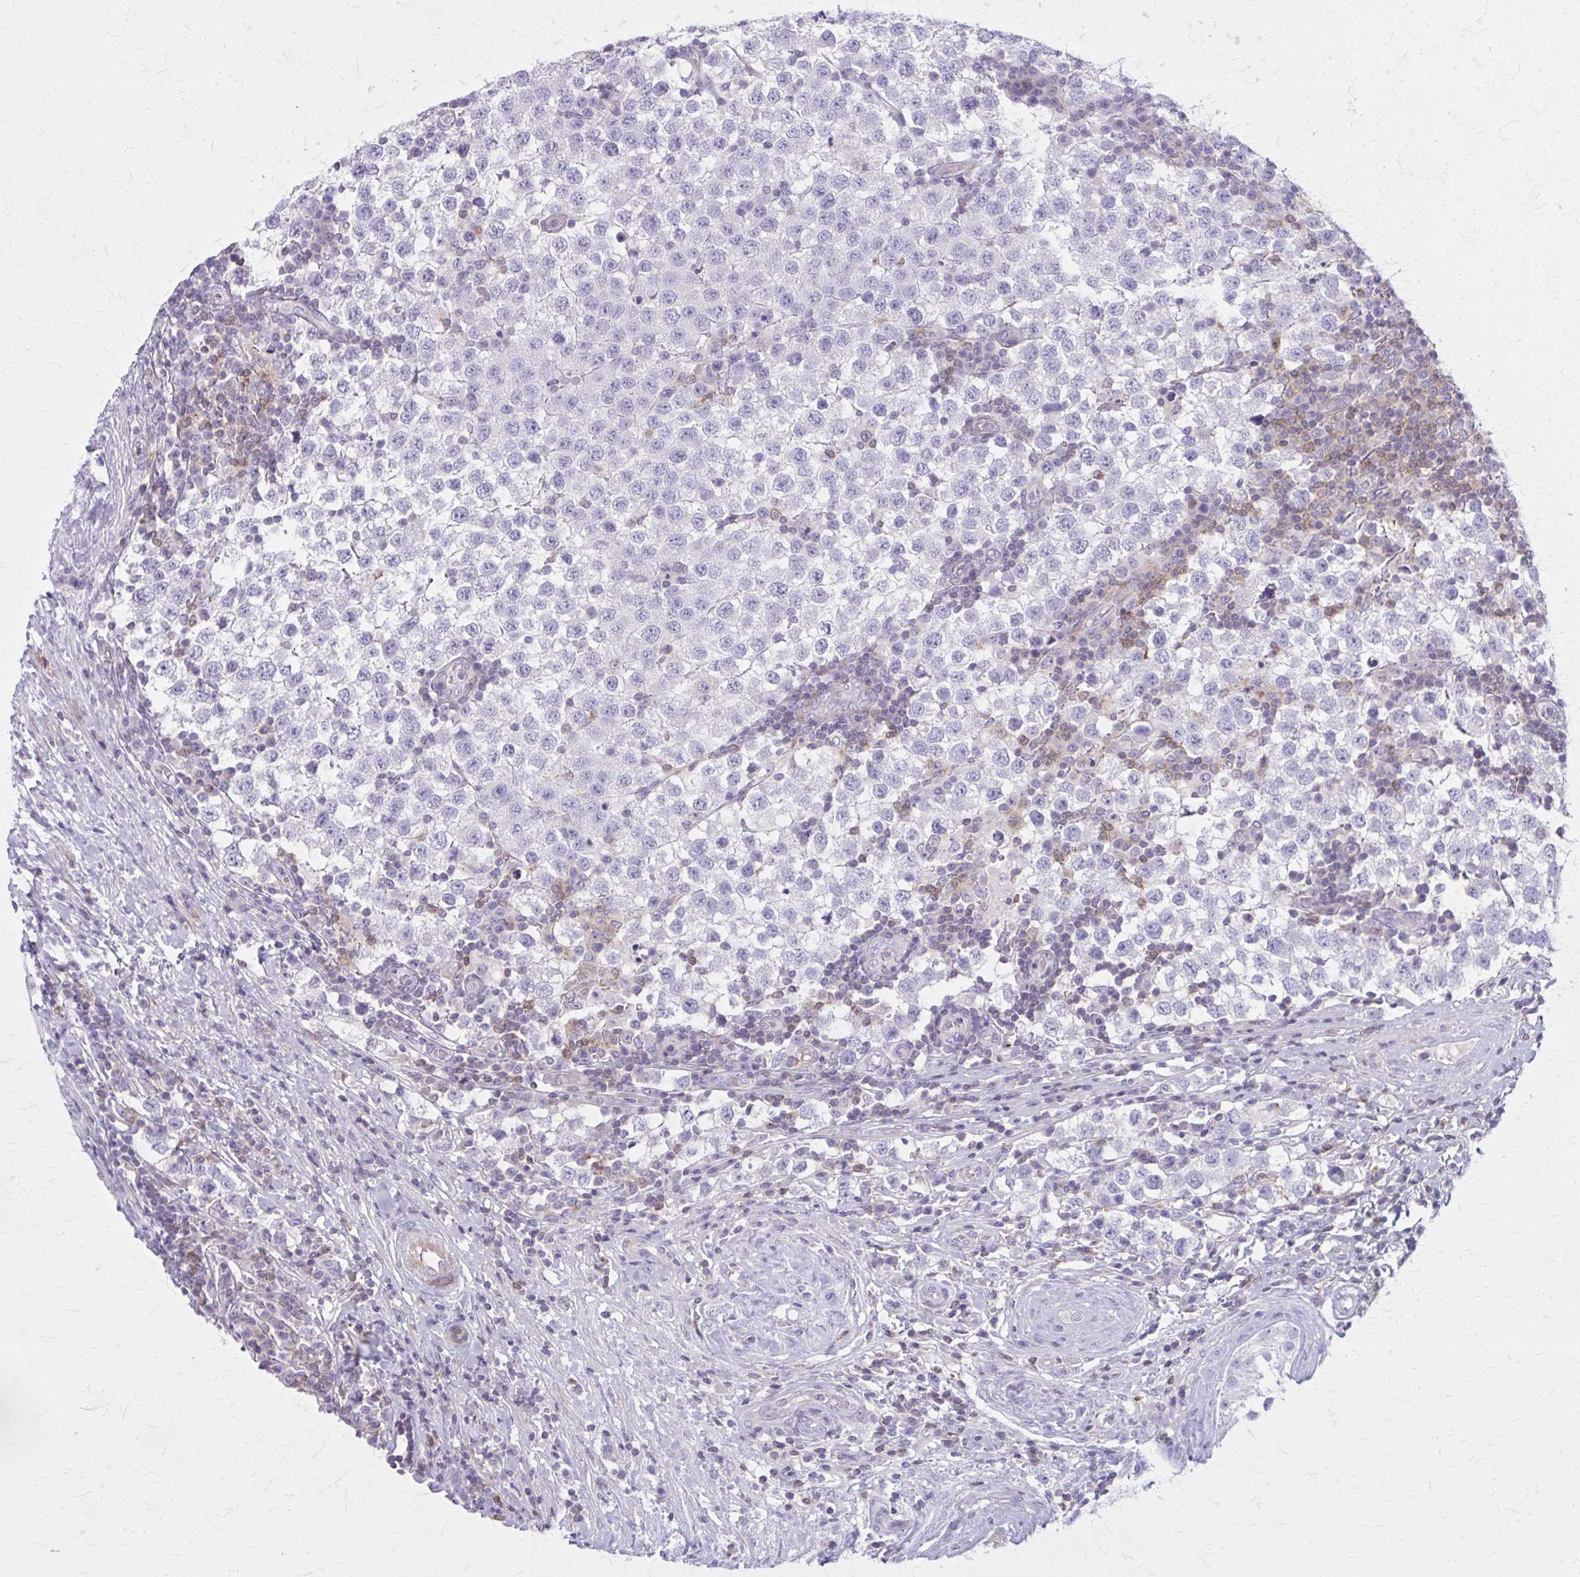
{"staining": {"intensity": "negative", "quantity": "none", "location": "none"}, "tissue": "testis cancer", "cell_type": "Tumor cells", "image_type": "cancer", "snomed": [{"axis": "morphology", "description": "Seminoma, NOS"}, {"axis": "topography", "description": "Testis"}], "caption": "Tumor cells are negative for protein expression in human testis seminoma.", "gene": "PITPNM1", "patient": {"sex": "male", "age": 34}}